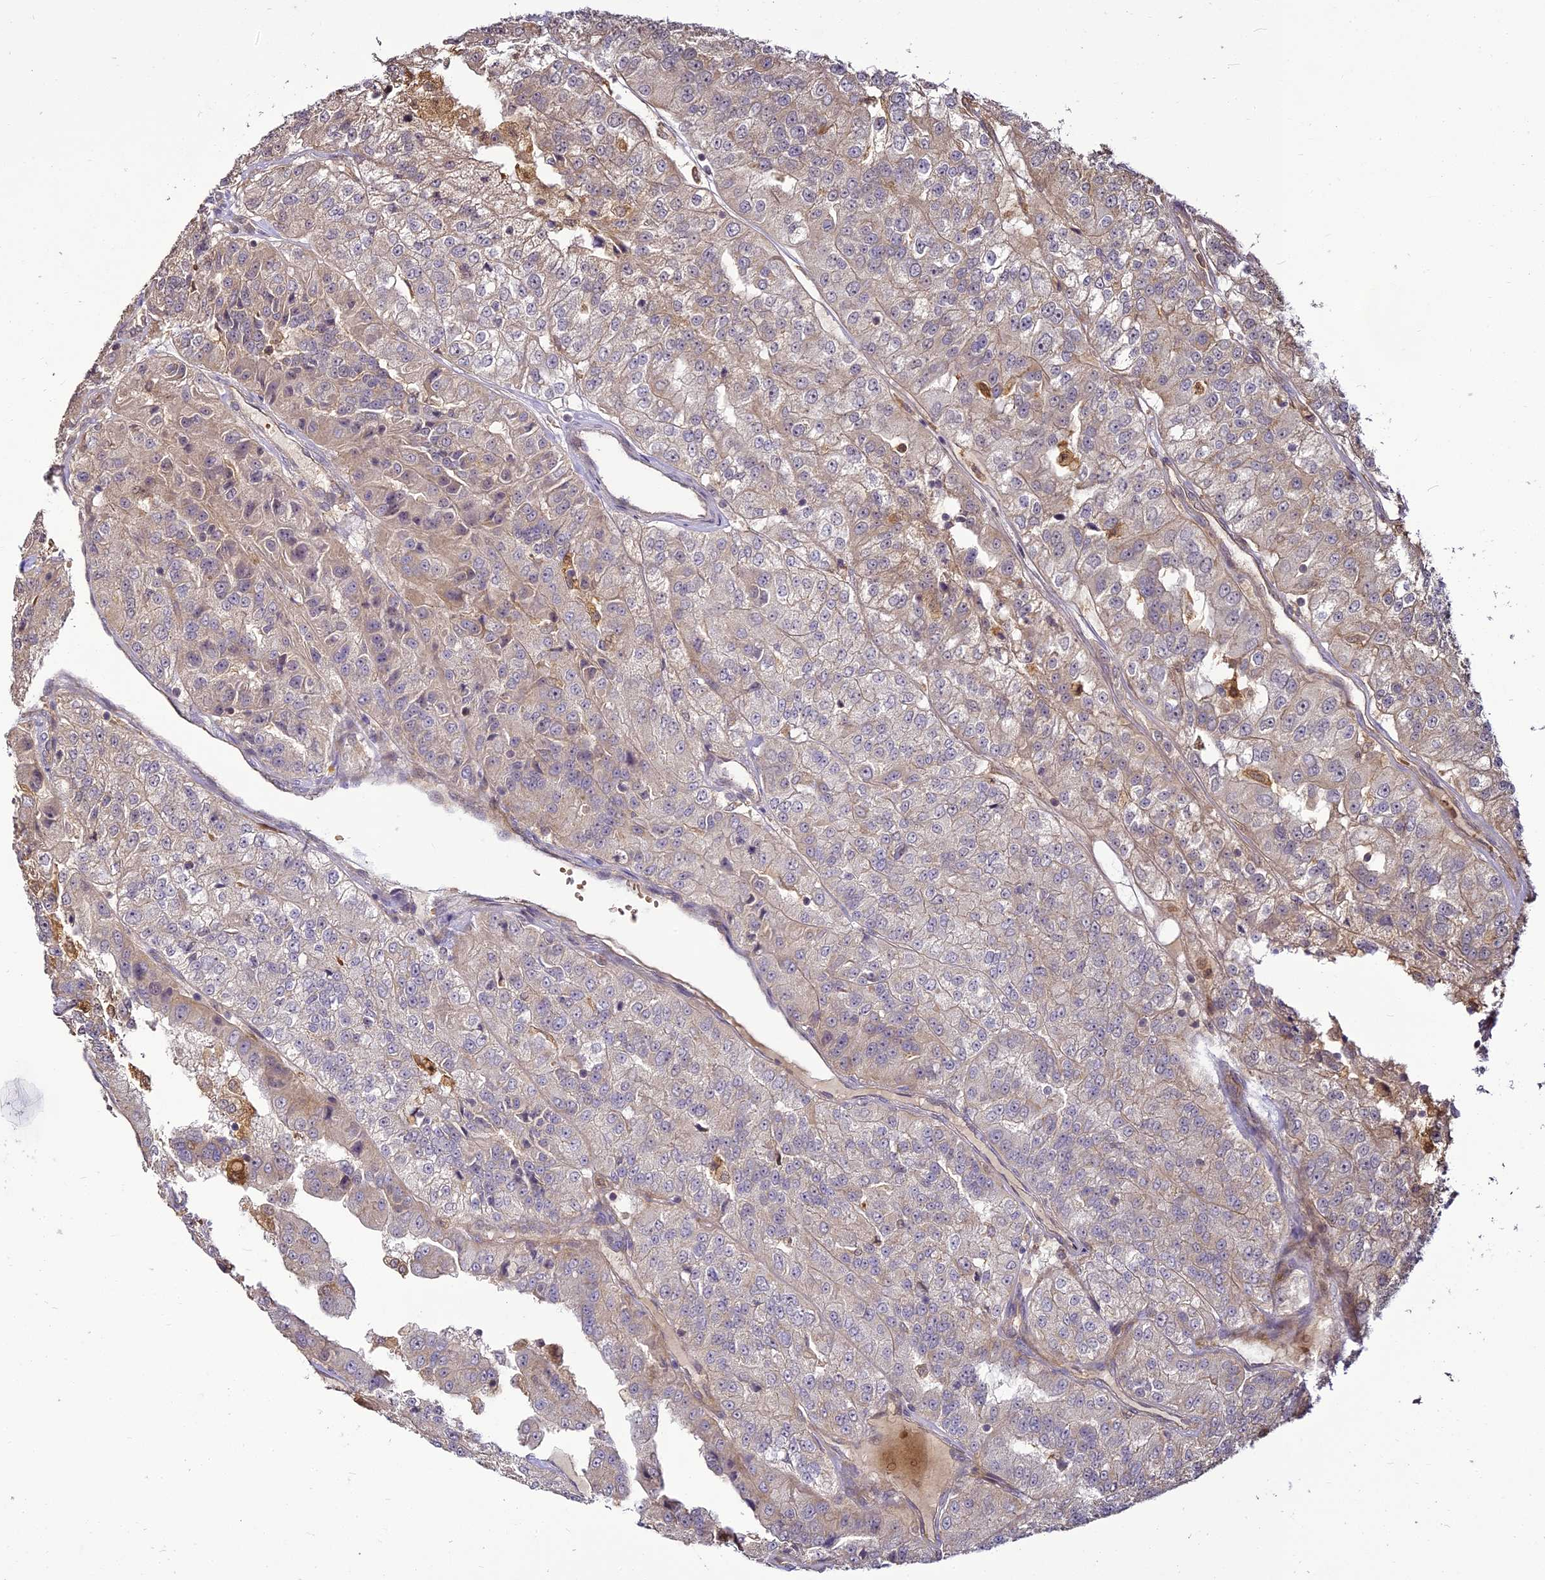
{"staining": {"intensity": "weak", "quantity": "<25%", "location": "cytoplasmic/membranous"}, "tissue": "renal cancer", "cell_type": "Tumor cells", "image_type": "cancer", "snomed": [{"axis": "morphology", "description": "Adenocarcinoma, NOS"}, {"axis": "topography", "description": "Kidney"}], "caption": "Immunohistochemistry (IHC) photomicrograph of human renal adenocarcinoma stained for a protein (brown), which exhibits no staining in tumor cells. (DAB (3,3'-diaminobenzidine) IHC, high magnification).", "gene": "BCDIN3D", "patient": {"sex": "female", "age": 63}}